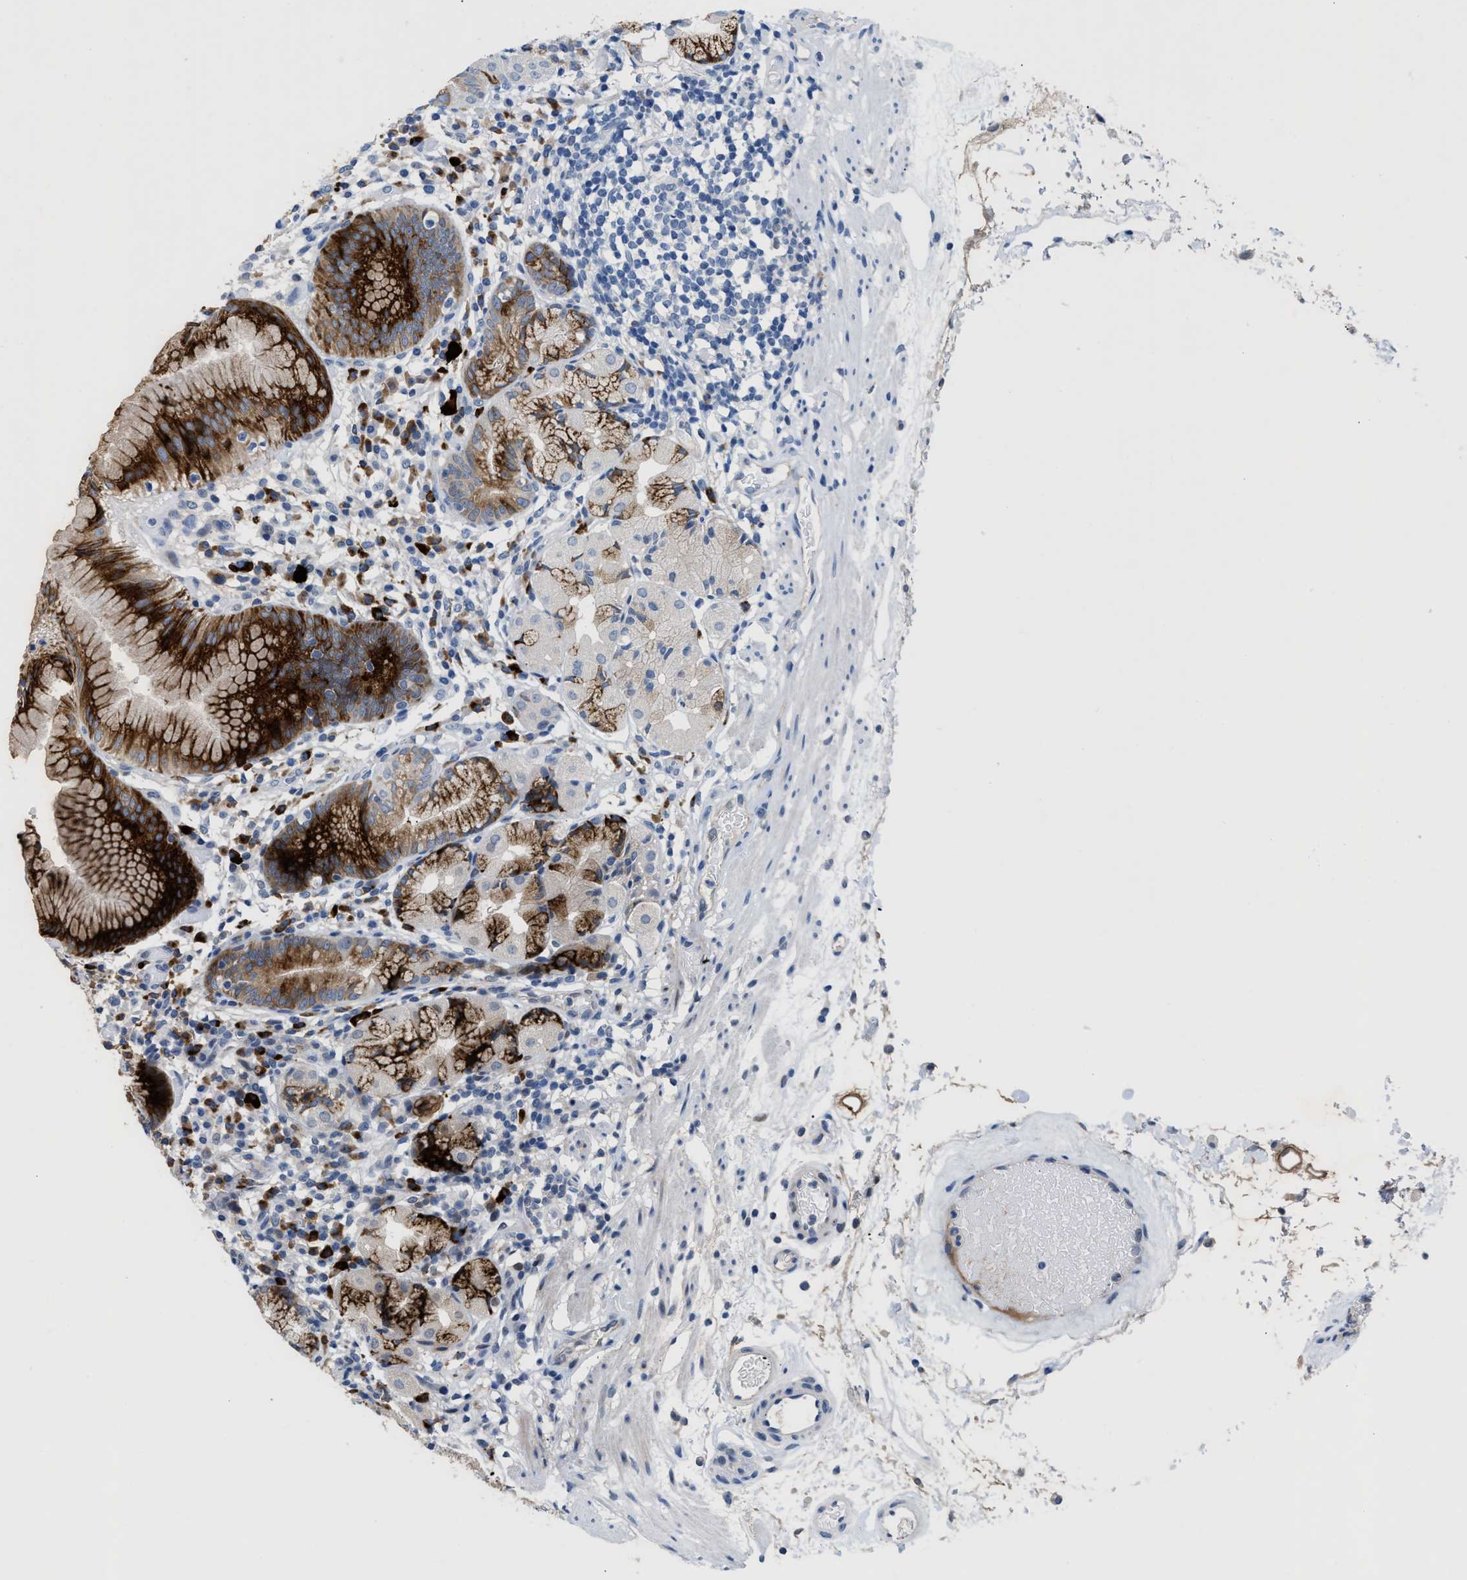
{"staining": {"intensity": "strong", "quantity": "25%-75%", "location": "cytoplasmic/membranous"}, "tissue": "stomach", "cell_type": "Glandular cells", "image_type": "normal", "snomed": [{"axis": "morphology", "description": "Normal tissue, NOS"}, {"axis": "topography", "description": "Stomach"}, {"axis": "topography", "description": "Stomach, lower"}], "caption": "An immunohistochemistry (IHC) micrograph of normal tissue is shown. Protein staining in brown highlights strong cytoplasmic/membranous positivity in stomach within glandular cells. (Brightfield microscopy of DAB IHC at high magnification).", "gene": "OR9K2", "patient": {"sex": "female", "age": 75}}